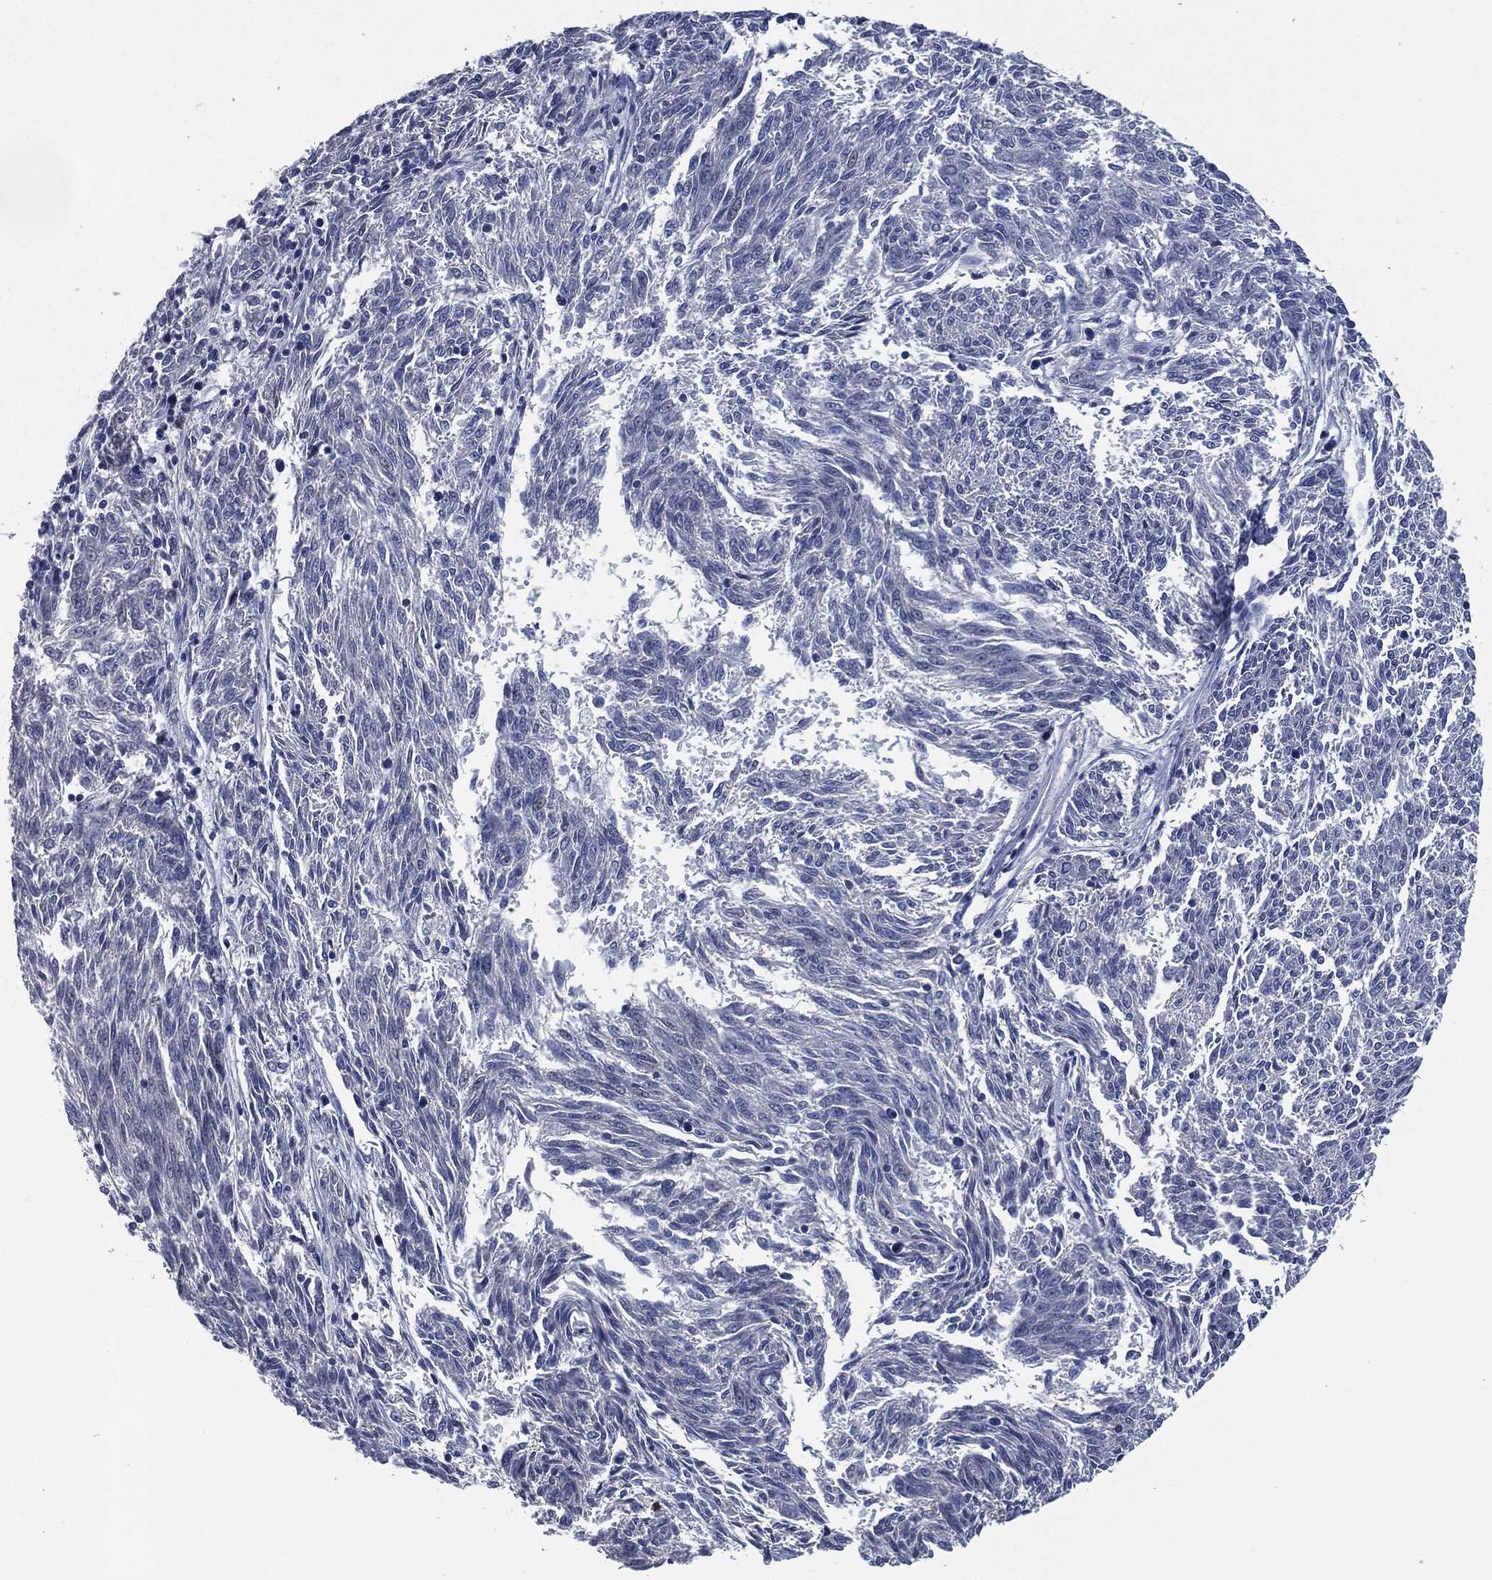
{"staining": {"intensity": "negative", "quantity": "none", "location": "none"}, "tissue": "melanoma", "cell_type": "Tumor cells", "image_type": "cancer", "snomed": [{"axis": "morphology", "description": "Malignant melanoma, NOS"}, {"axis": "topography", "description": "Skin"}], "caption": "This image is of melanoma stained with immunohistochemistry (IHC) to label a protein in brown with the nuclei are counter-stained blue. There is no staining in tumor cells.", "gene": "CD27", "patient": {"sex": "female", "age": 72}}